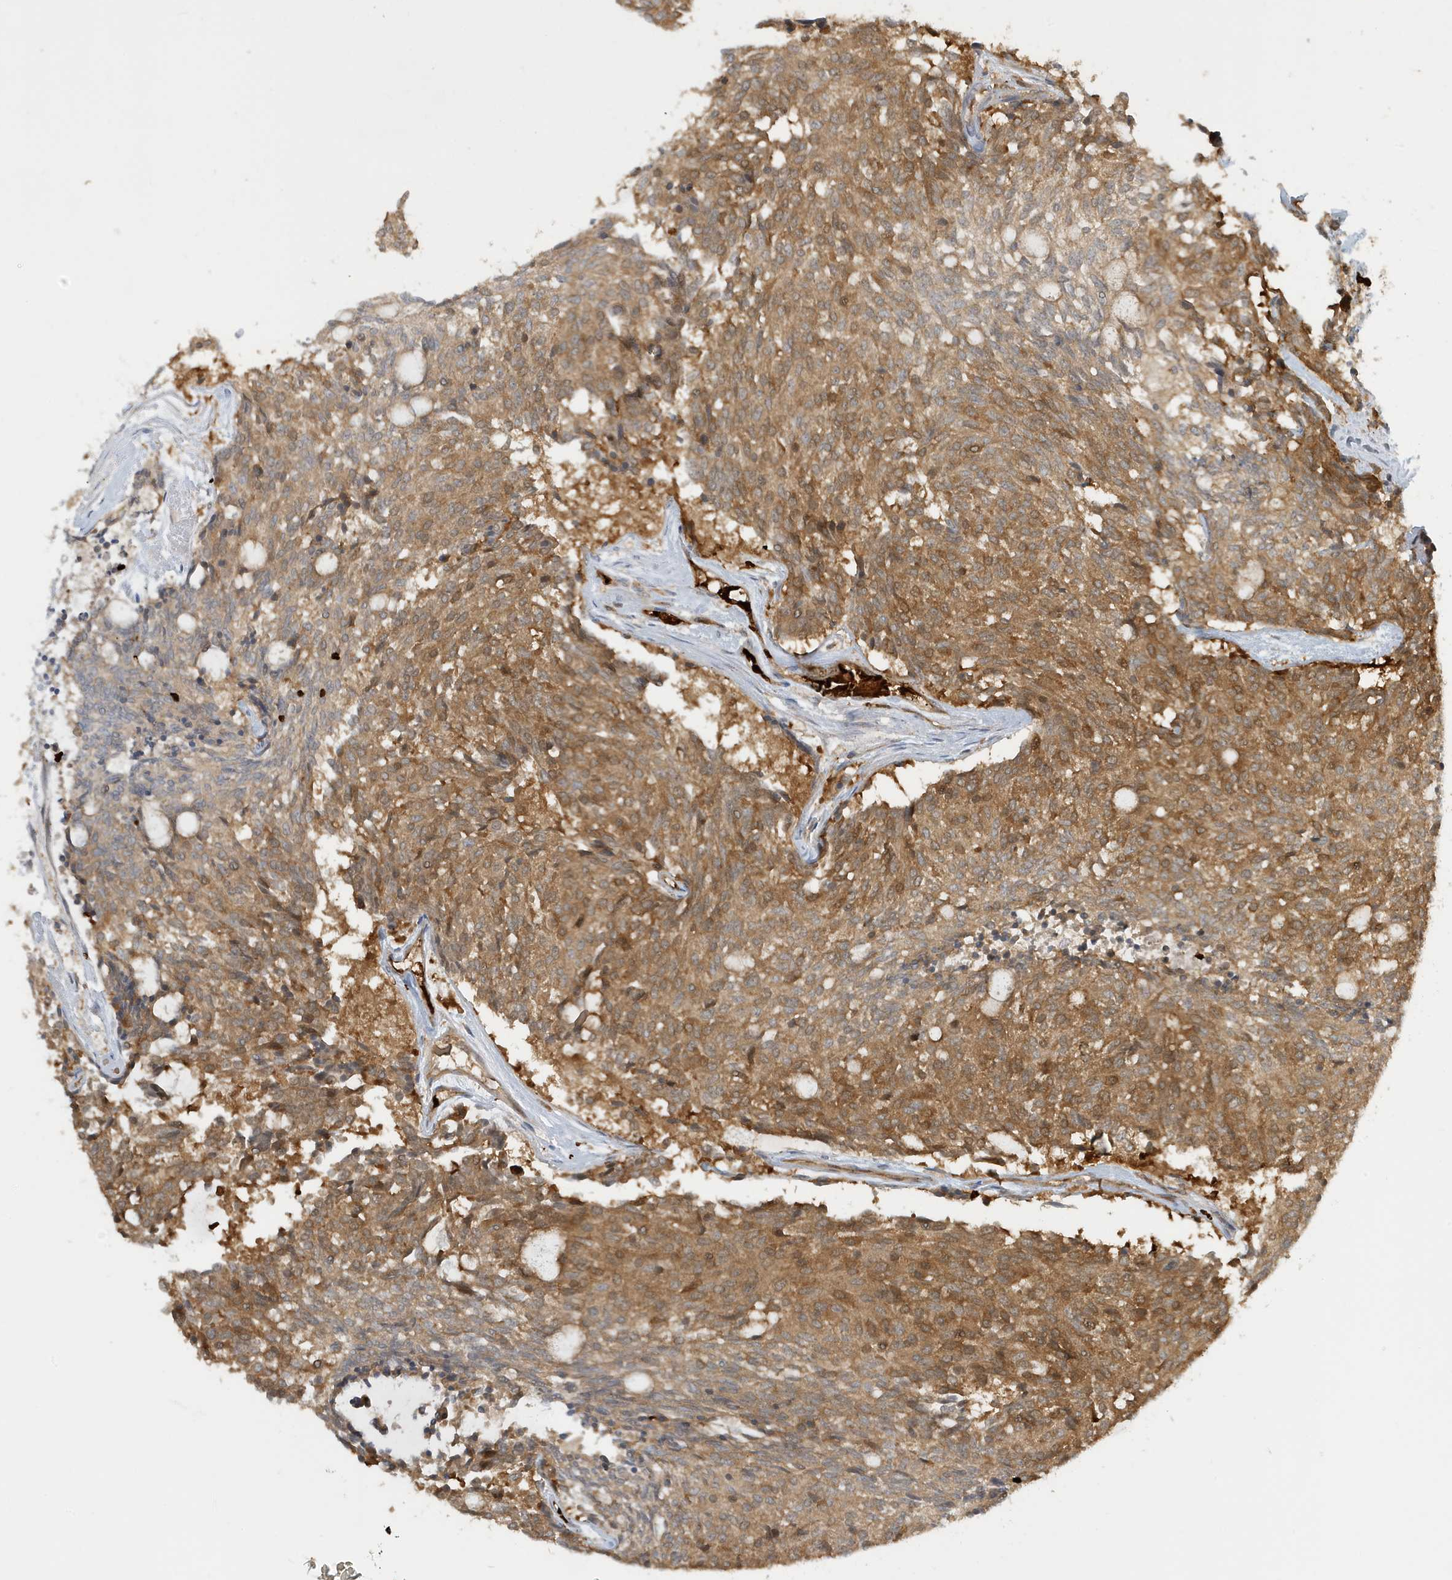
{"staining": {"intensity": "moderate", "quantity": ">75%", "location": "cytoplasmic/membranous"}, "tissue": "carcinoid", "cell_type": "Tumor cells", "image_type": "cancer", "snomed": [{"axis": "morphology", "description": "Carcinoid, malignant, NOS"}, {"axis": "topography", "description": "Pancreas"}], "caption": "Protein staining reveals moderate cytoplasmic/membranous expression in about >75% of tumor cells in carcinoid.", "gene": "FYCO1", "patient": {"sex": "female", "age": 54}}